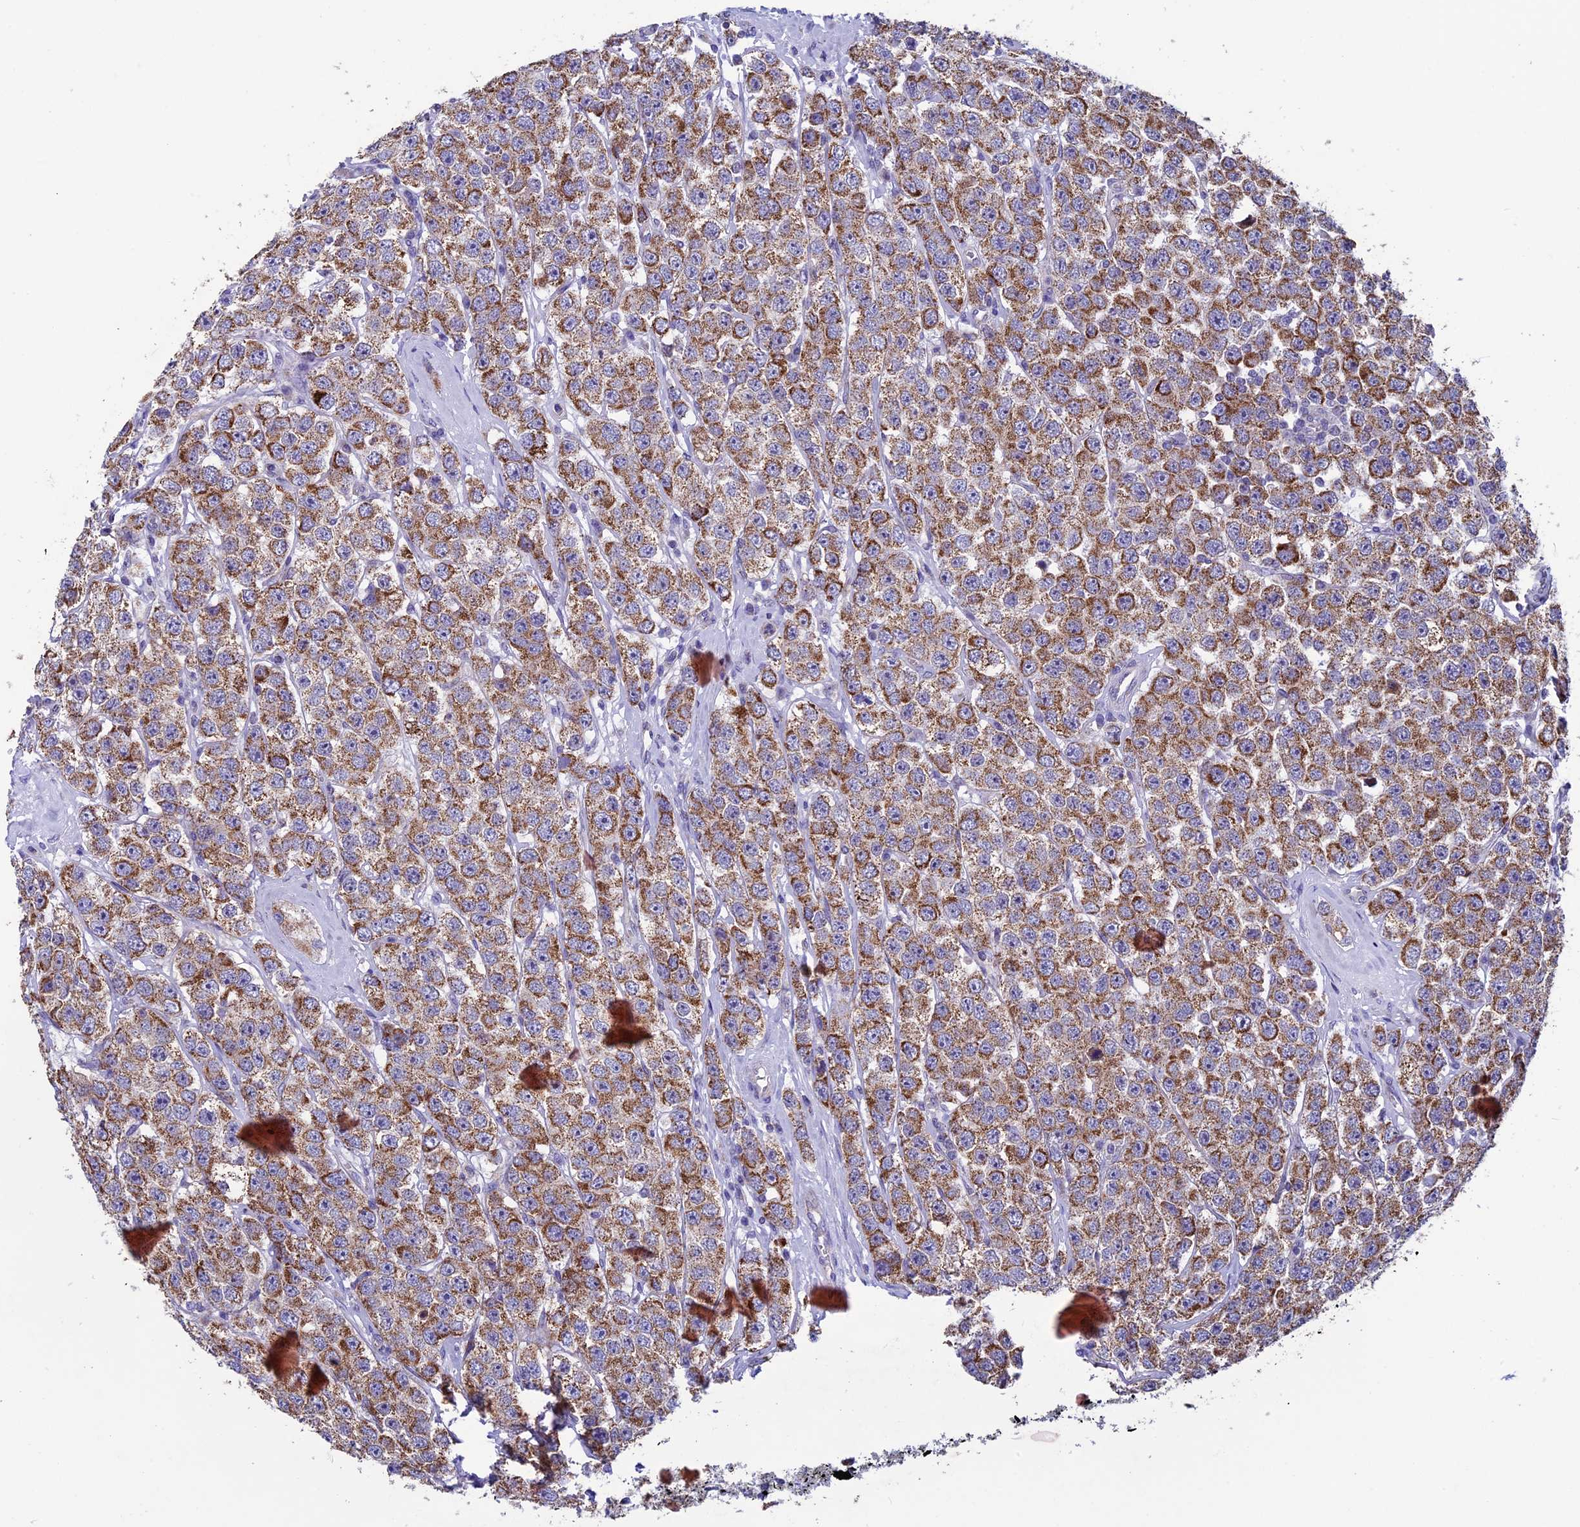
{"staining": {"intensity": "moderate", "quantity": ">75%", "location": "cytoplasmic/membranous"}, "tissue": "testis cancer", "cell_type": "Tumor cells", "image_type": "cancer", "snomed": [{"axis": "morphology", "description": "Seminoma, NOS"}, {"axis": "topography", "description": "Testis"}], "caption": "A photomicrograph of human testis seminoma stained for a protein displays moderate cytoplasmic/membranous brown staining in tumor cells. (Stains: DAB (3,3'-diaminobenzidine) in brown, nuclei in blue, Microscopy: brightfield microscopy at high magnification).", "gene": "MFSD12", "patient": {"sex": "male", "age": 28}}